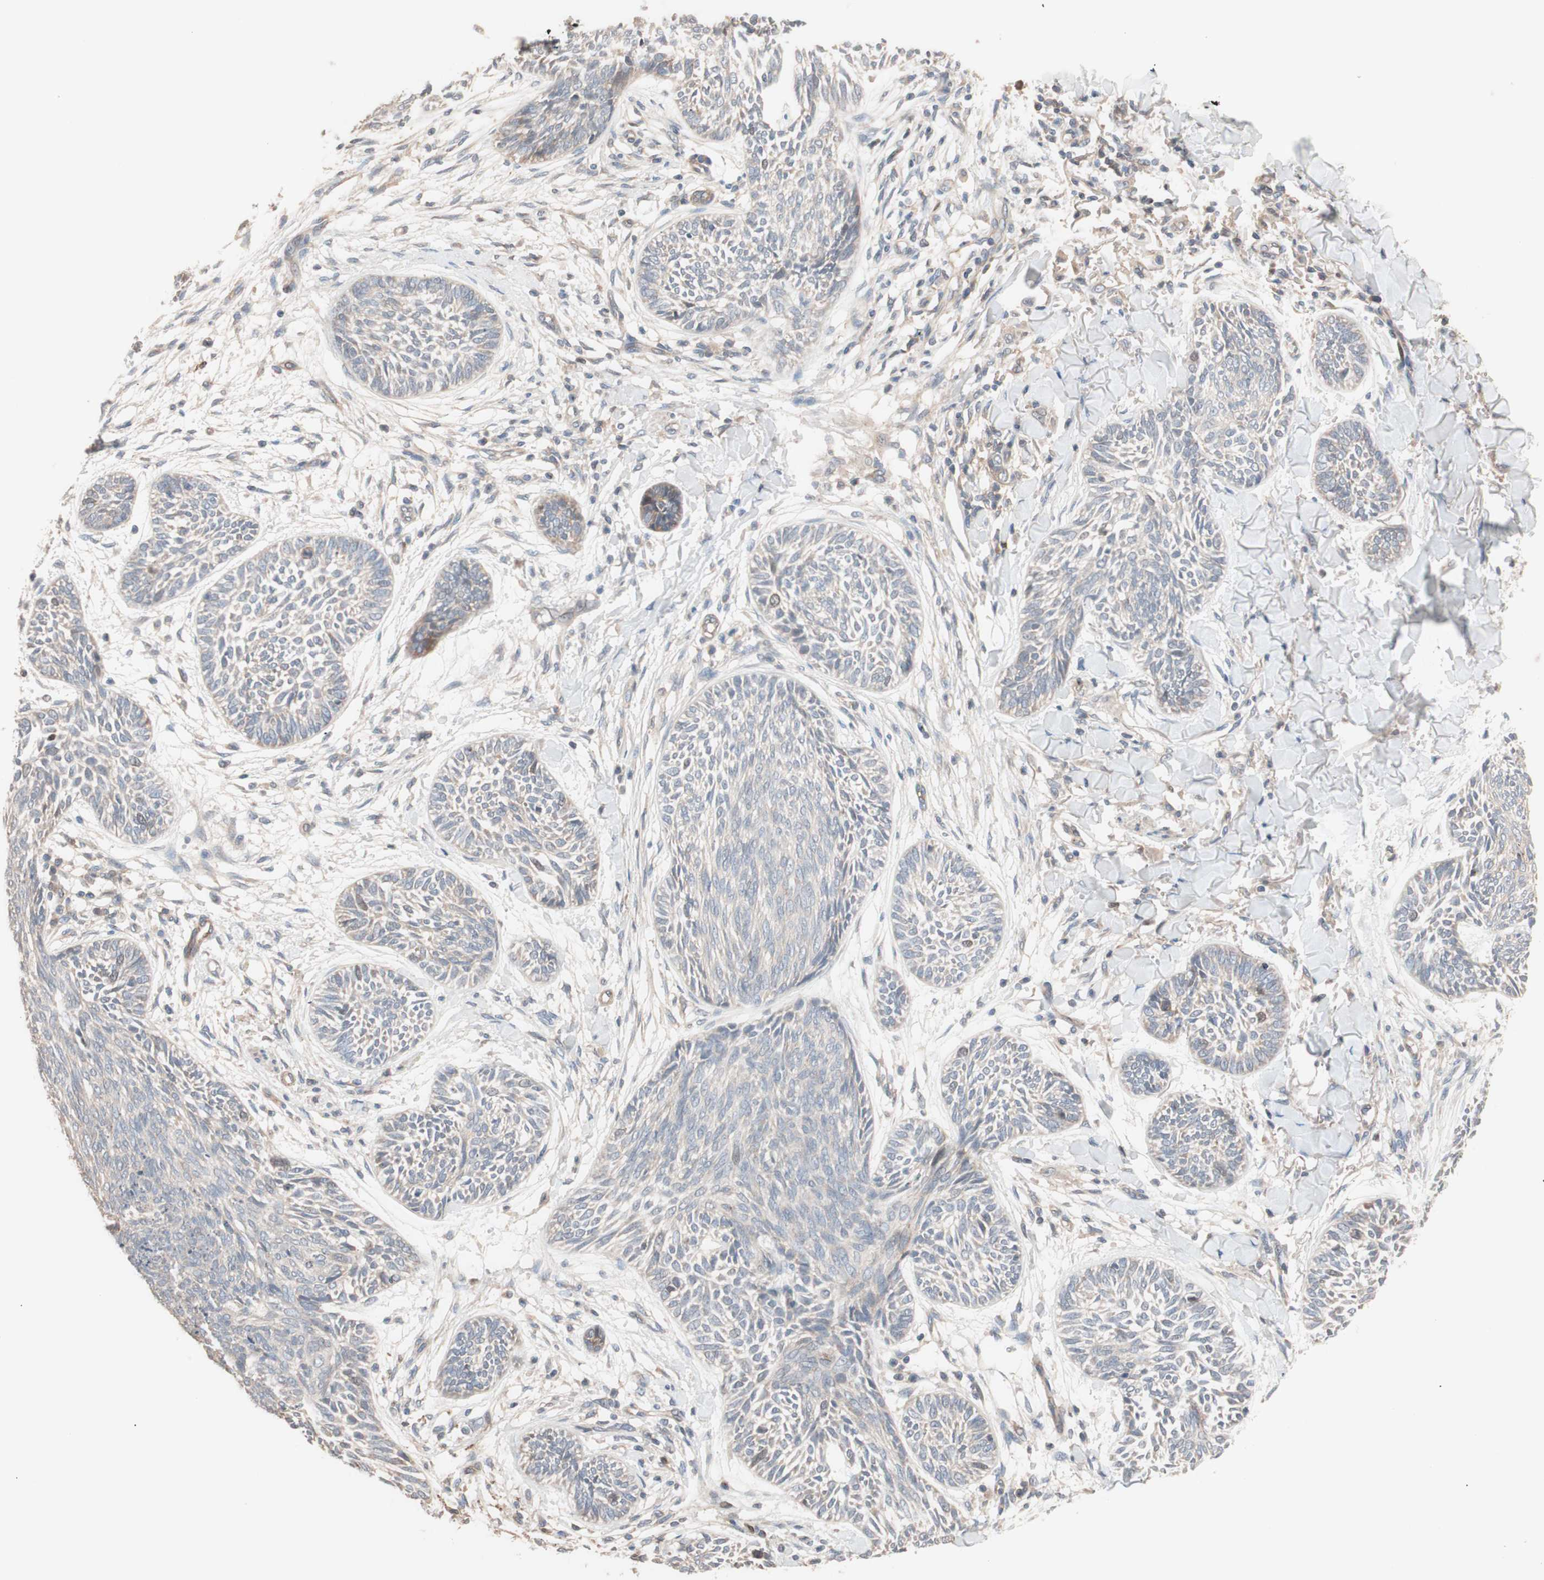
{"staining": {"intensity": "weak", "quantity": ">75%", "location": "cytoplasmic/membranous"}, "tissue": "skin cancer", "cell_type": "Tumor cells", "image_type": "cancer", "snomed": [{"axis": "morphology", "description": "Papilloma, NOS"}, {"axis": "morphology", "description": "Basal cell carcinoma"}, {"axis": "topography", "description": "Skin"}], "caption": "A histopathology image of human skin cancer (papilloma) stained for a protein exhibits weak cytoplasmic/membranous brown staining in tumor cells.", "gene": "SDC4", "patient": {"sex": "male", "age": 87}}